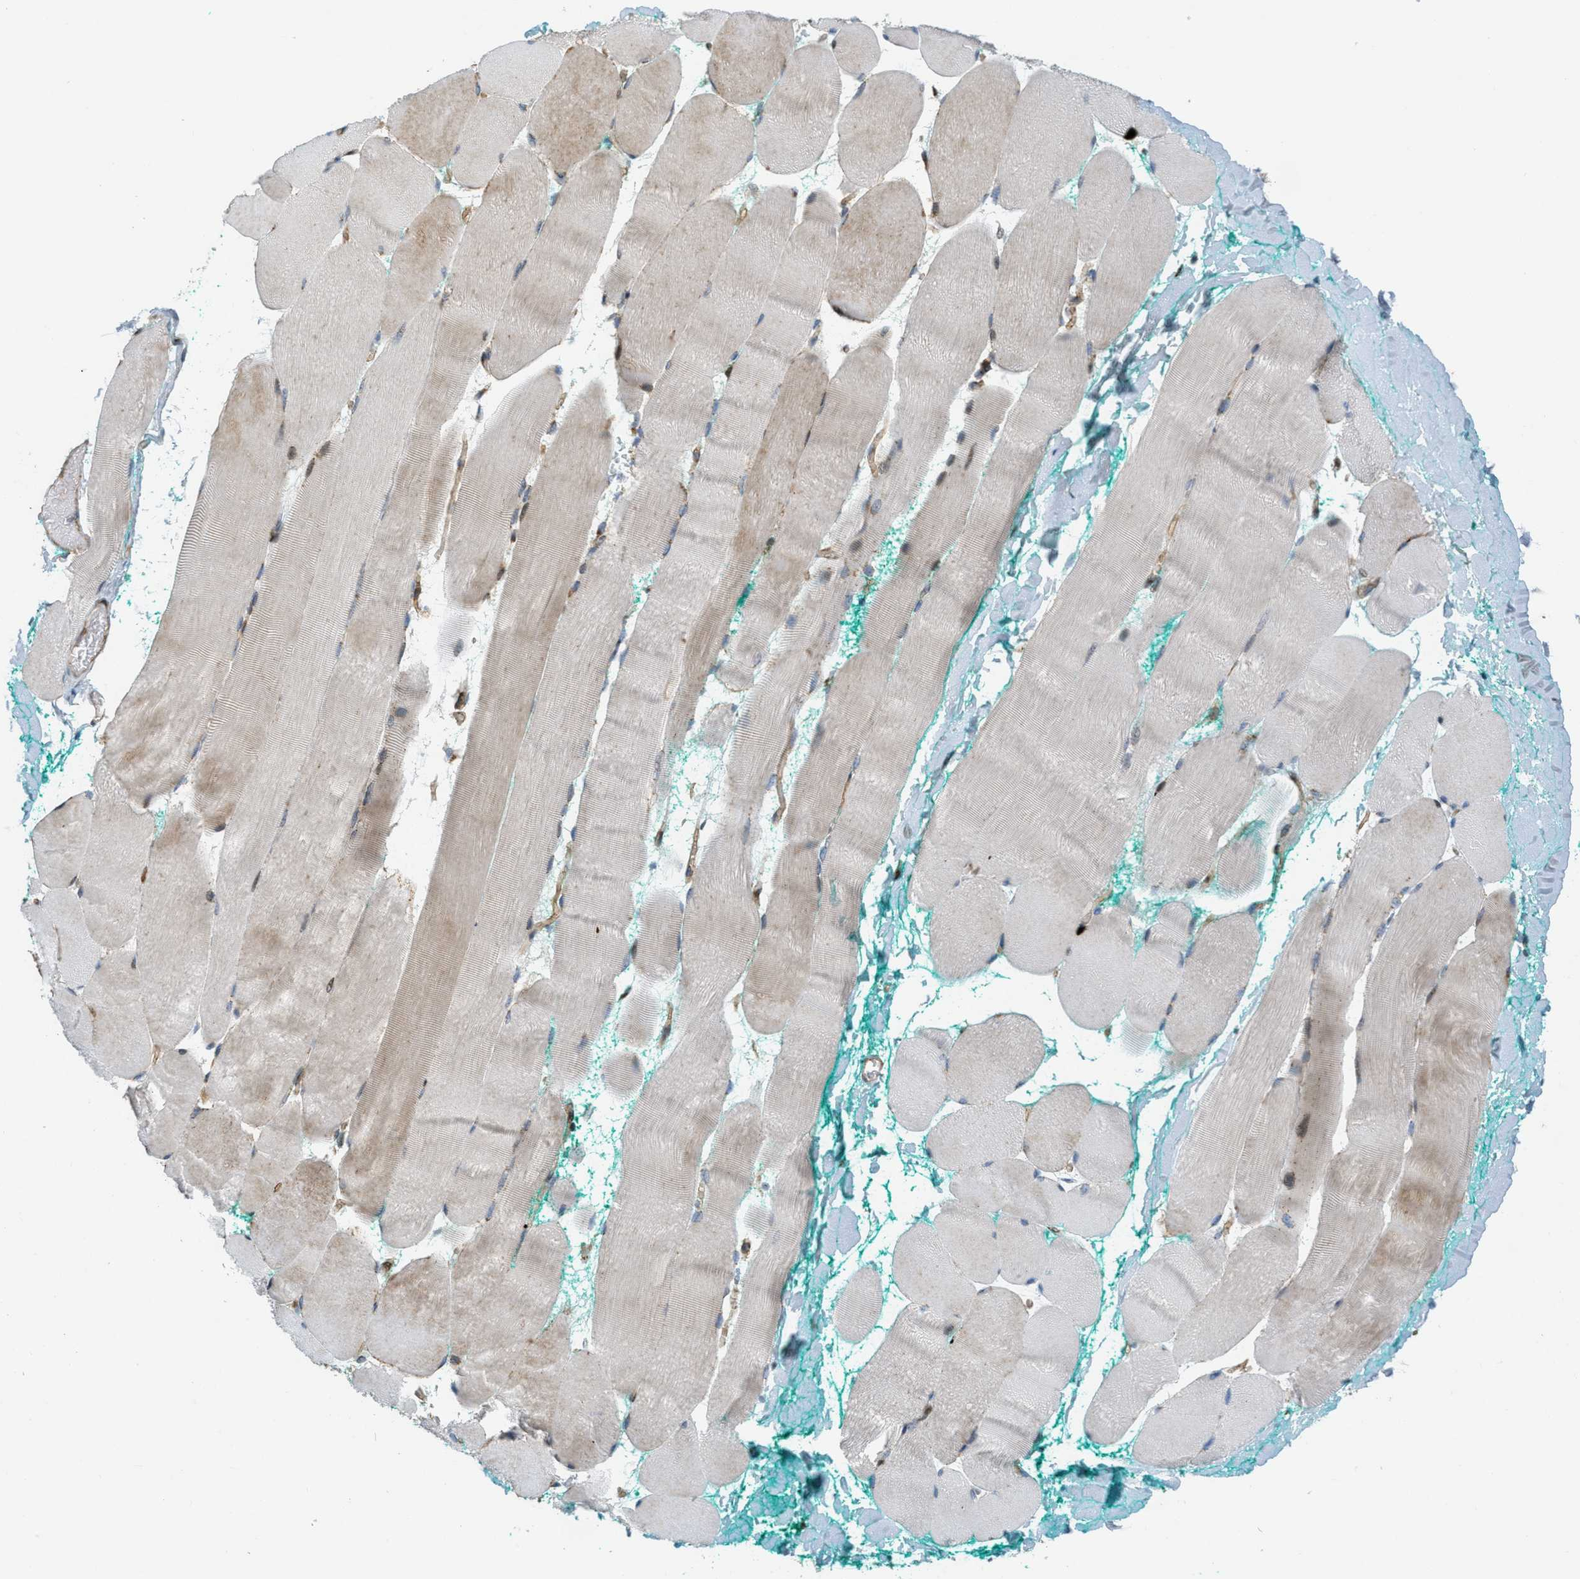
{"staining": {"intensity": "weak", "quantity": "25%-75%", "location": "cytoplasmic/membranous"}, "tissue": "skeletal muscle", "cell_type": "Myocytes", "image_type": "normal", "snomed": [{"axis": "morphology", "description": "Normal tissue, NOS"}, {"axis": "morphology", "description": "Squamous cell carcinoma, NOS"}, {"axis": "topography", "description": "Skeletal muscle"}], "caption": "High-magnification brightfield microscopy of normal skeletal muscle stained with DAB (3,3'-diaminobenzidine) (brown) and counterstained with hematoxylin (blue). myocytes exhibit weak cytoplasmic/membranous expression is identified in approximately25%-75% of cells. (DAB = brown stain, brightfield microscopy at high magnification).", "gene": "ZFPL1", "patient": {"sex": "male", "age": 51}}